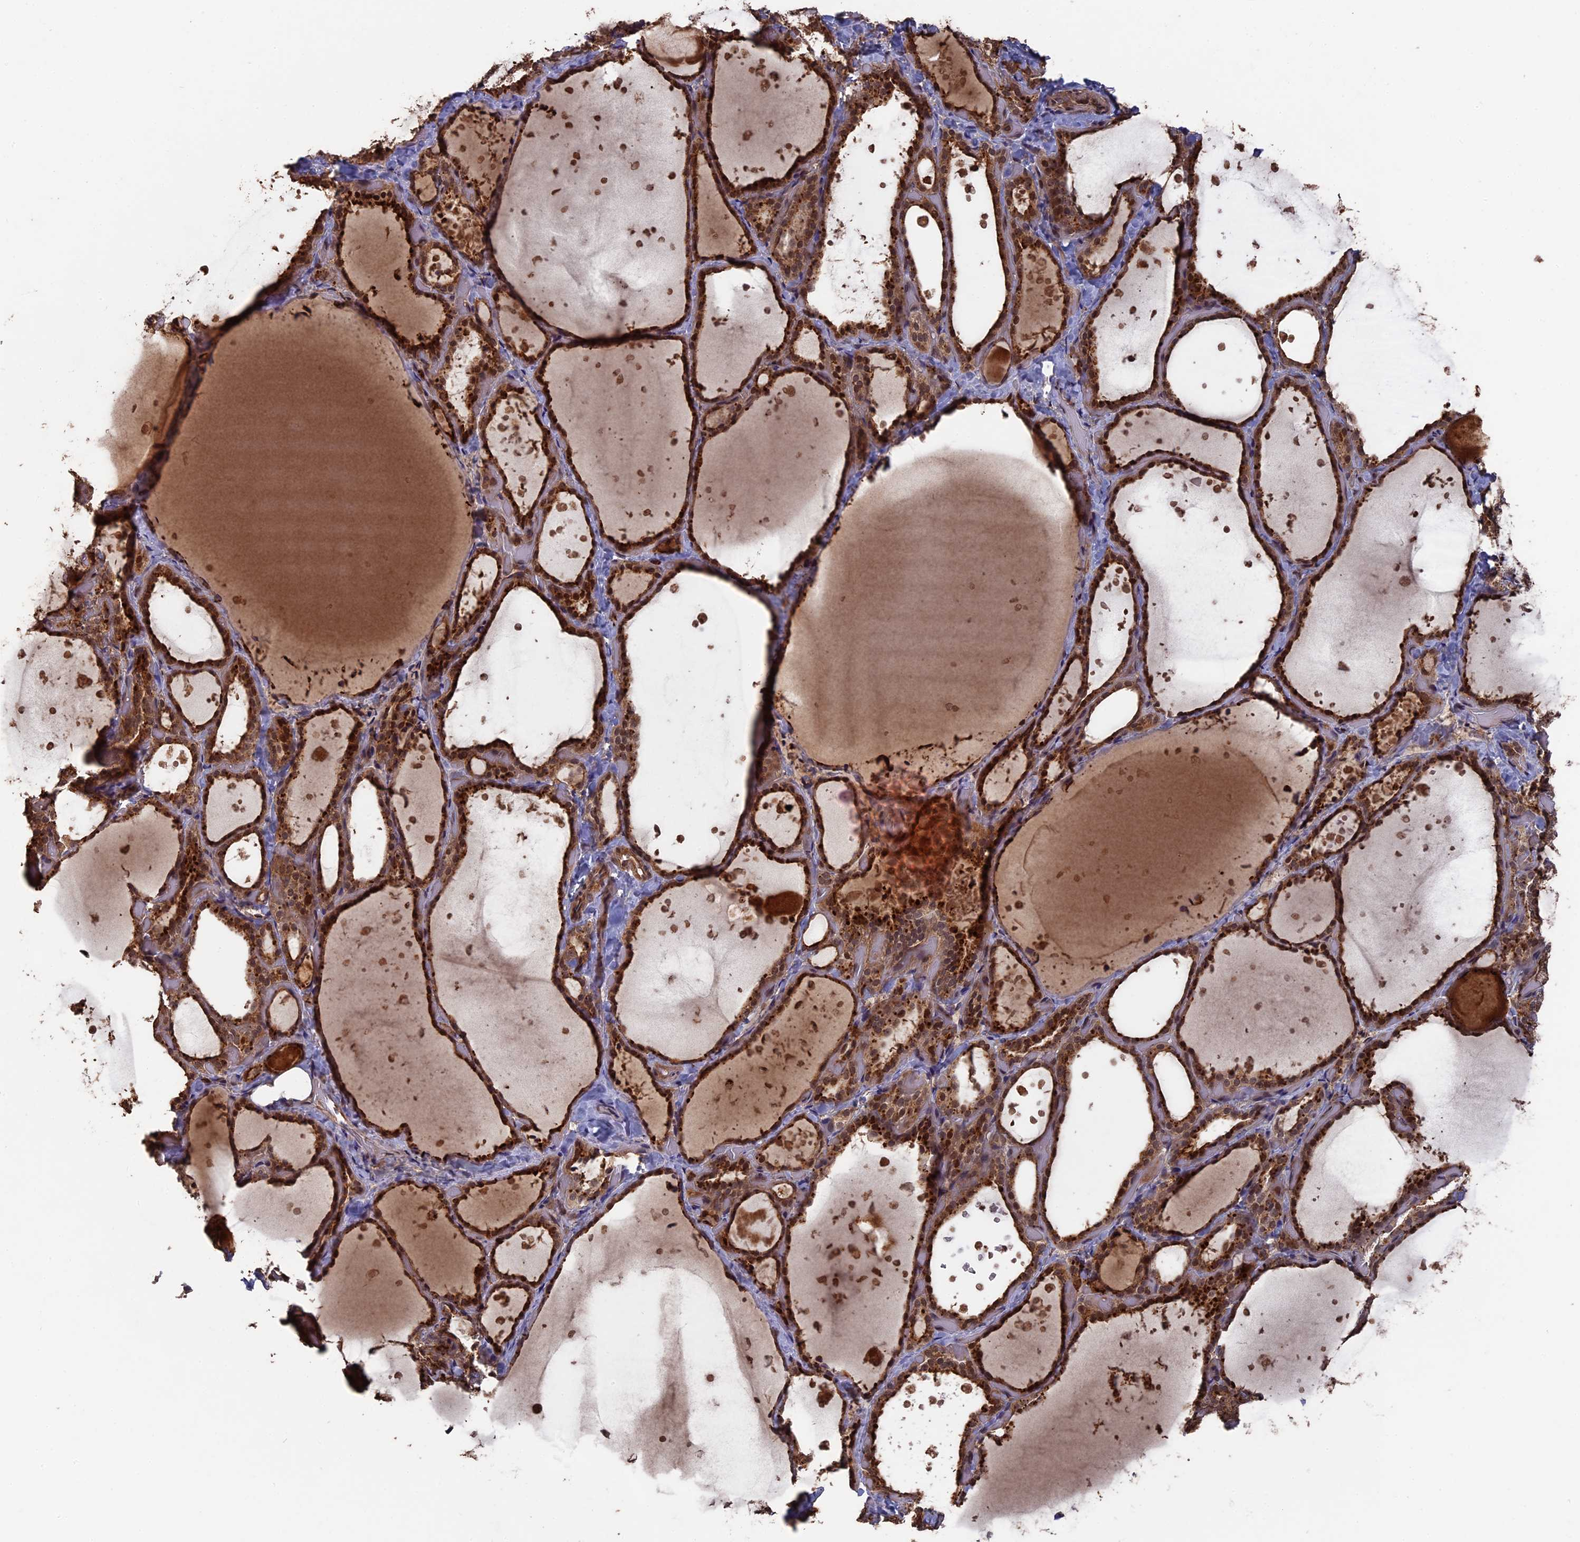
{"staining": {"intensity": "strong", "quantity": ">75%", "location": "cytoplasmic/membranous,nuclear"}, "tissue": "thyroid gland", "cell_type": "Glandular cells", "image_type": "normal", "snomed": [{"axis": "morphology", "description": "Normal tissue, NOS"}, {"axis": "topography", "description": "Thyroid gland"}], "caption": "The micrograph reveals immunohistochemical staining of unremarkable thyroid gland. There is strong cytoplasmic/membranous,nuclear expression is appreciated in approximately >75% of glandular cells. (DAB = brown stain, brightfield microscopy at high magnification).", "gene": "TELO2", "patient": {"sex": "female", "age": 44}}